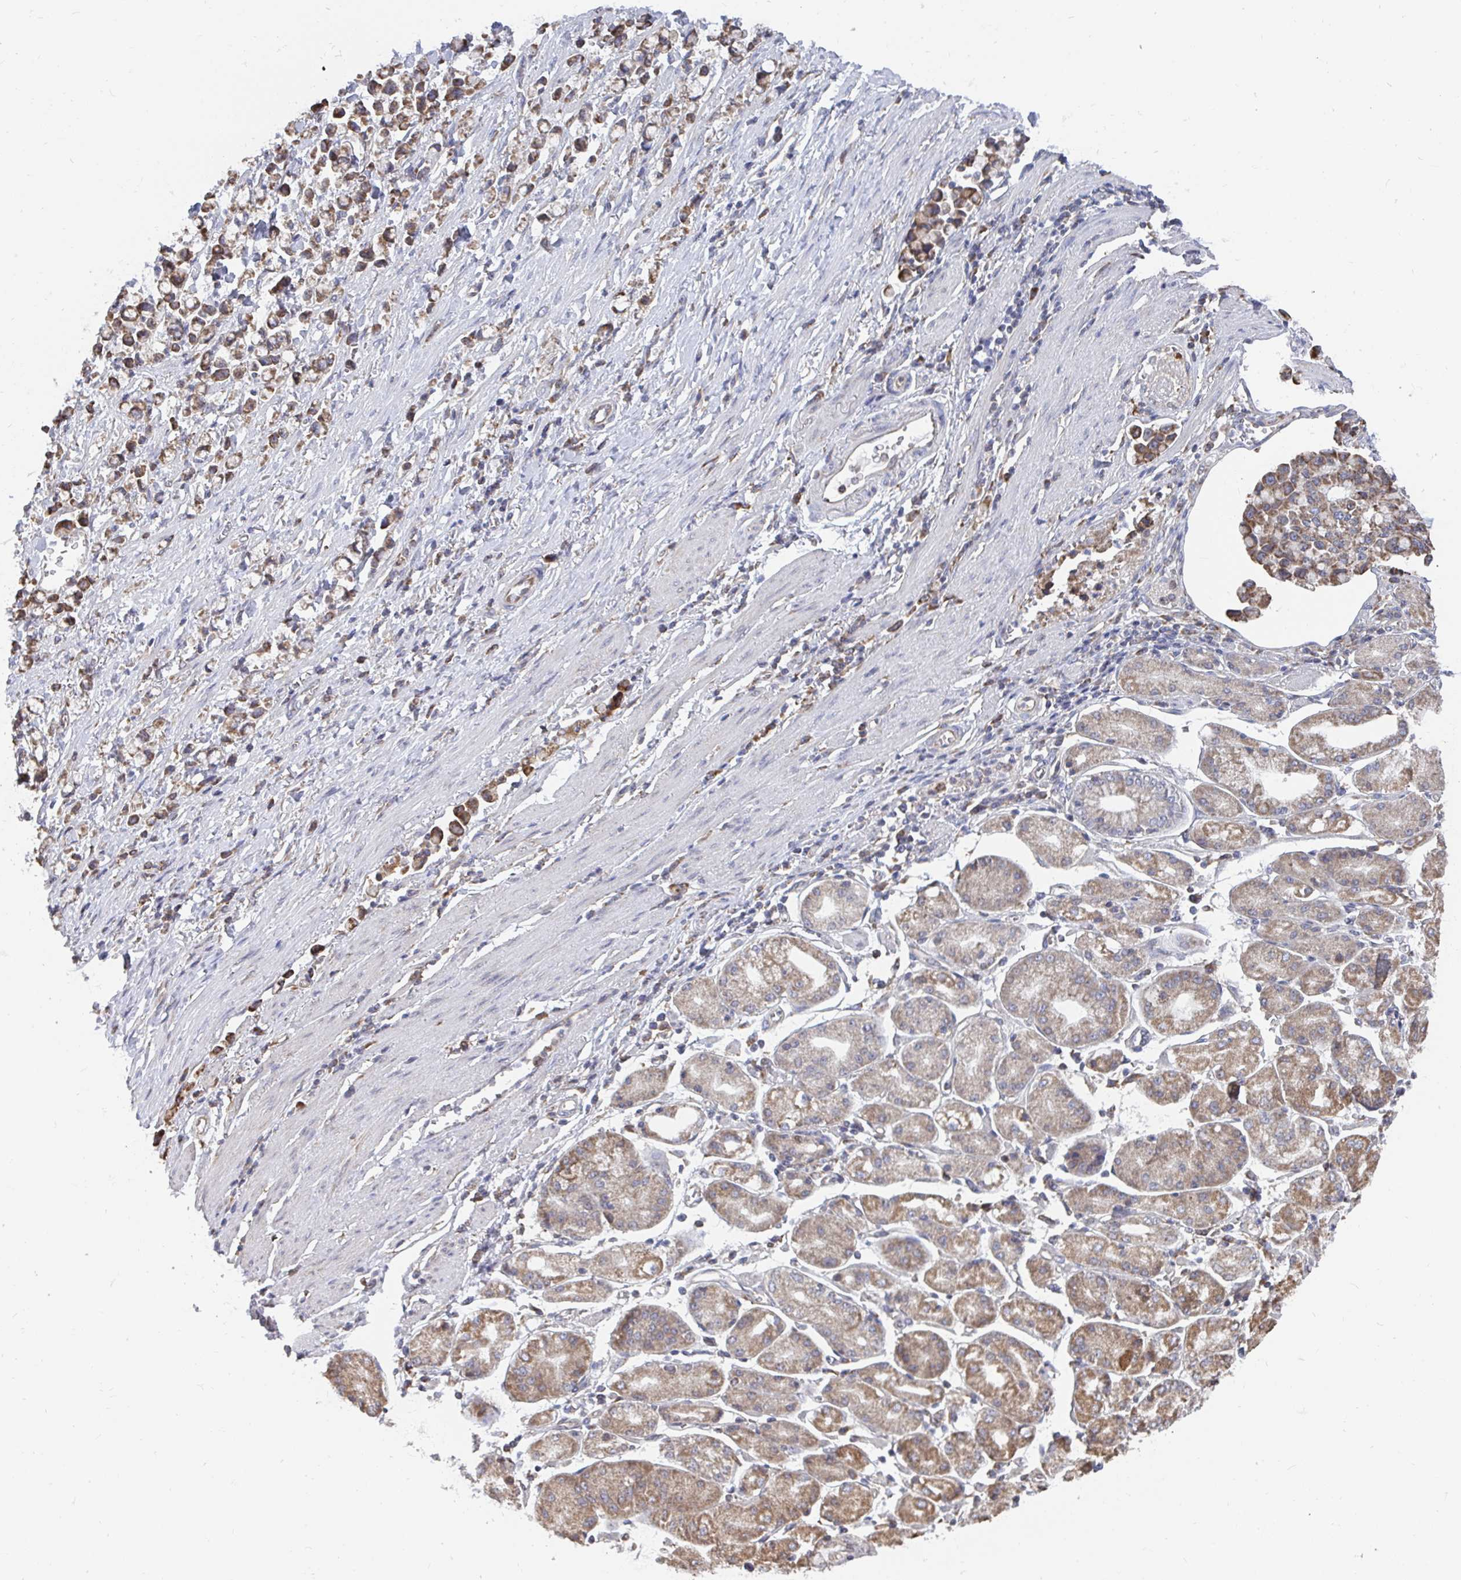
{"staining": {"intensity": "moderate", "quantity": ">75%", "location": "cytoplasmic/membranous"}, "tissue": "stomach cancer", "cell_type": "Tumor cells", "image_type": "cancer", "snomed": [{"axis": "morphology", "description": "Adenocarcinoma, NOS"}, {"axis": "topography", "description": "Stomach"}], "caption": "Protein staining of adenocarcinoma (stomach) tissue exhibits moderate cytoplasmic/membranous expression in about >75% of tumor cells.", "gene": "ELAVL1", "patient": {"sex": "female", "age": 81}}